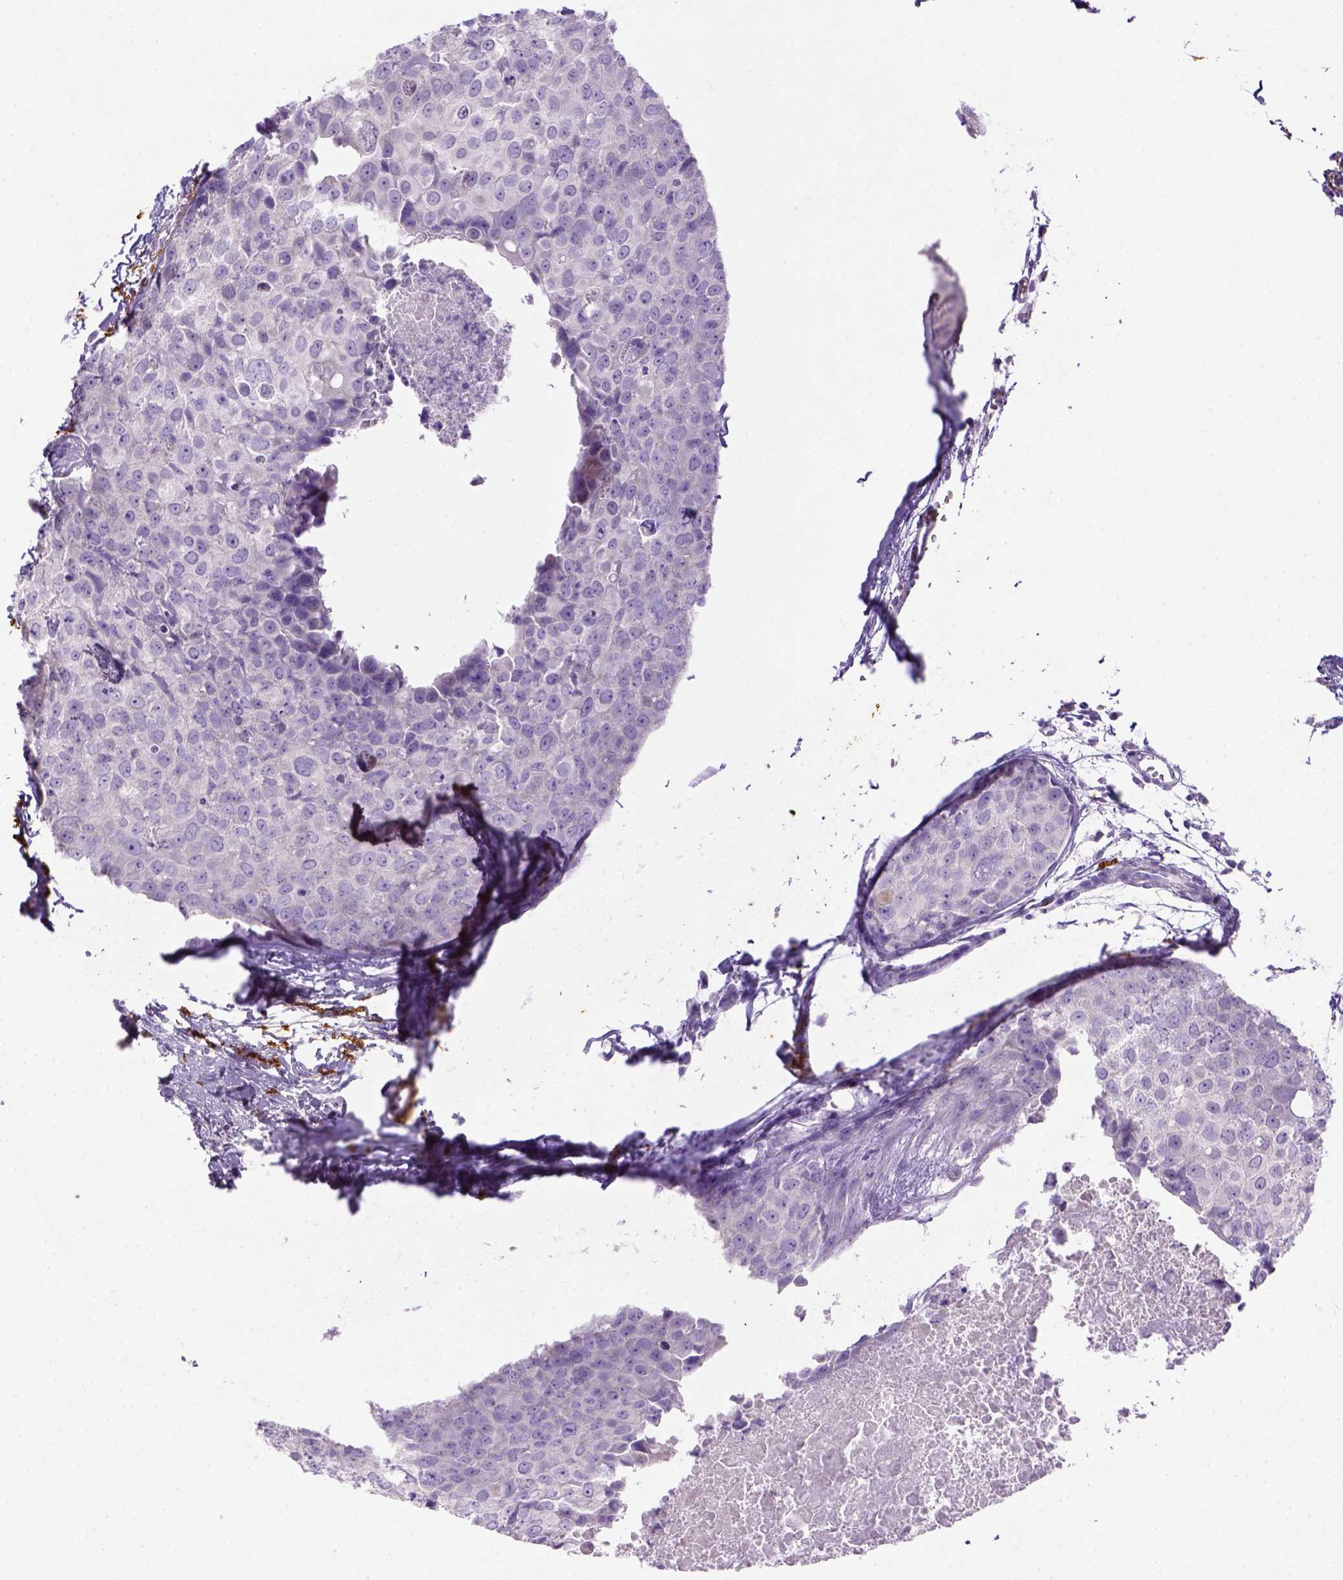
{"staining": {"intensity": "negative", "quantity": "none", "location": "none"}, "tissue": "breast cancer", "cell_type": "Tumor cells", "image_type": "cancer", "snomed": [{"axis": "morphology", "description": "Duct carcinoma"}, {"axis": "topography", "description": "Breast"}], "caption": "There is no significant expression in tumor cells of breast cancer (intraductal carcinoma).", "gene": "SIRPD", "patient": {"sex": "female", "age": 38}}